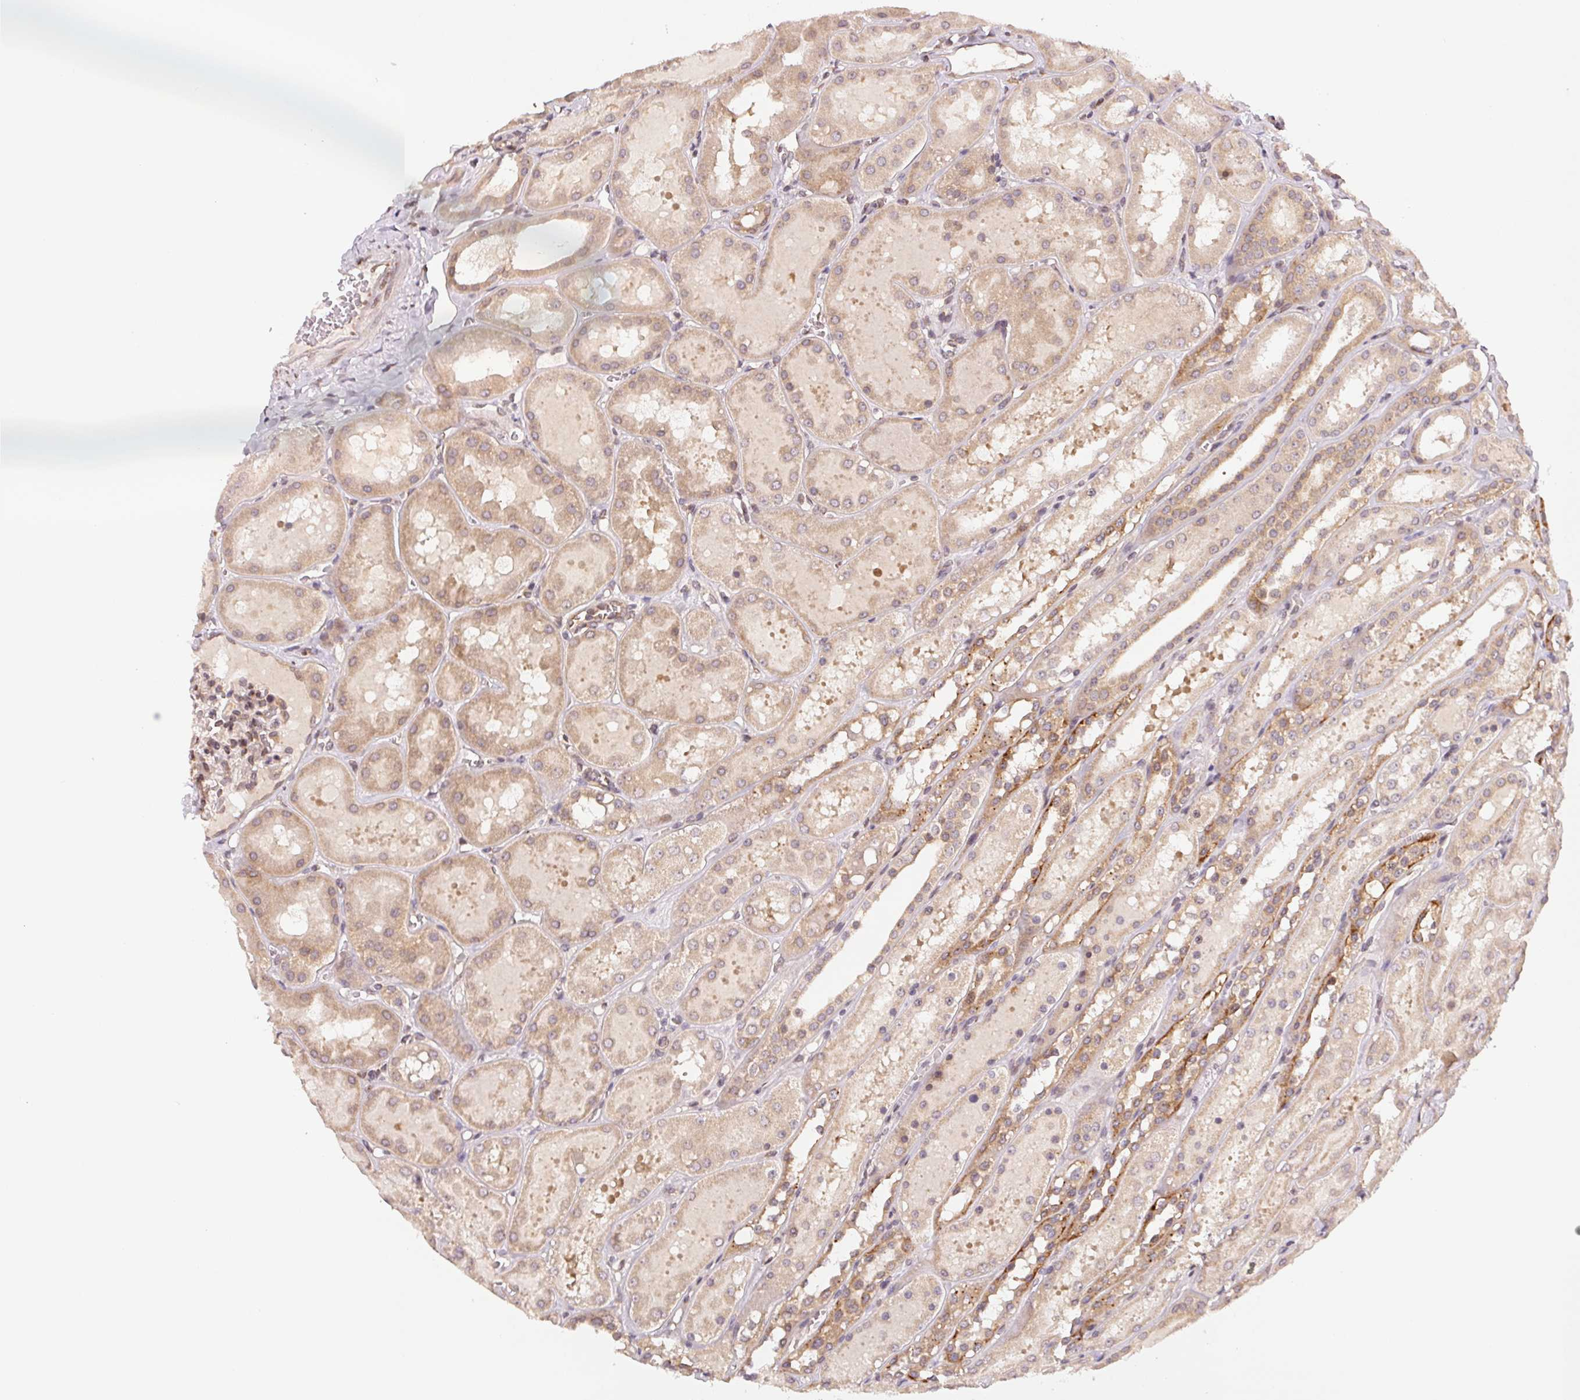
{"staining": {"intensity": "moderate", "quantity": "25%-75%", "location": "cytoplasmic/membranous"}, "tissue": "kidney", "cell_type": "Cells in glomeruli", "image_type": "normal", "snomed": [{"axis": "morphology", "description": "Normal tissue, NOS"}, {"axis": "topography", "description": "Kidney"}, {"axis": "topography", "description": "Urinary bladder"}], "caption": "DAB immunohistochemical staining of benign kidney reveals moderate cytoplasmic/membranous protein positivity in about 25%-75% of cells in glomeruli.", "gene": "EI24", "patient": {"sex": "male", "age": 16}}